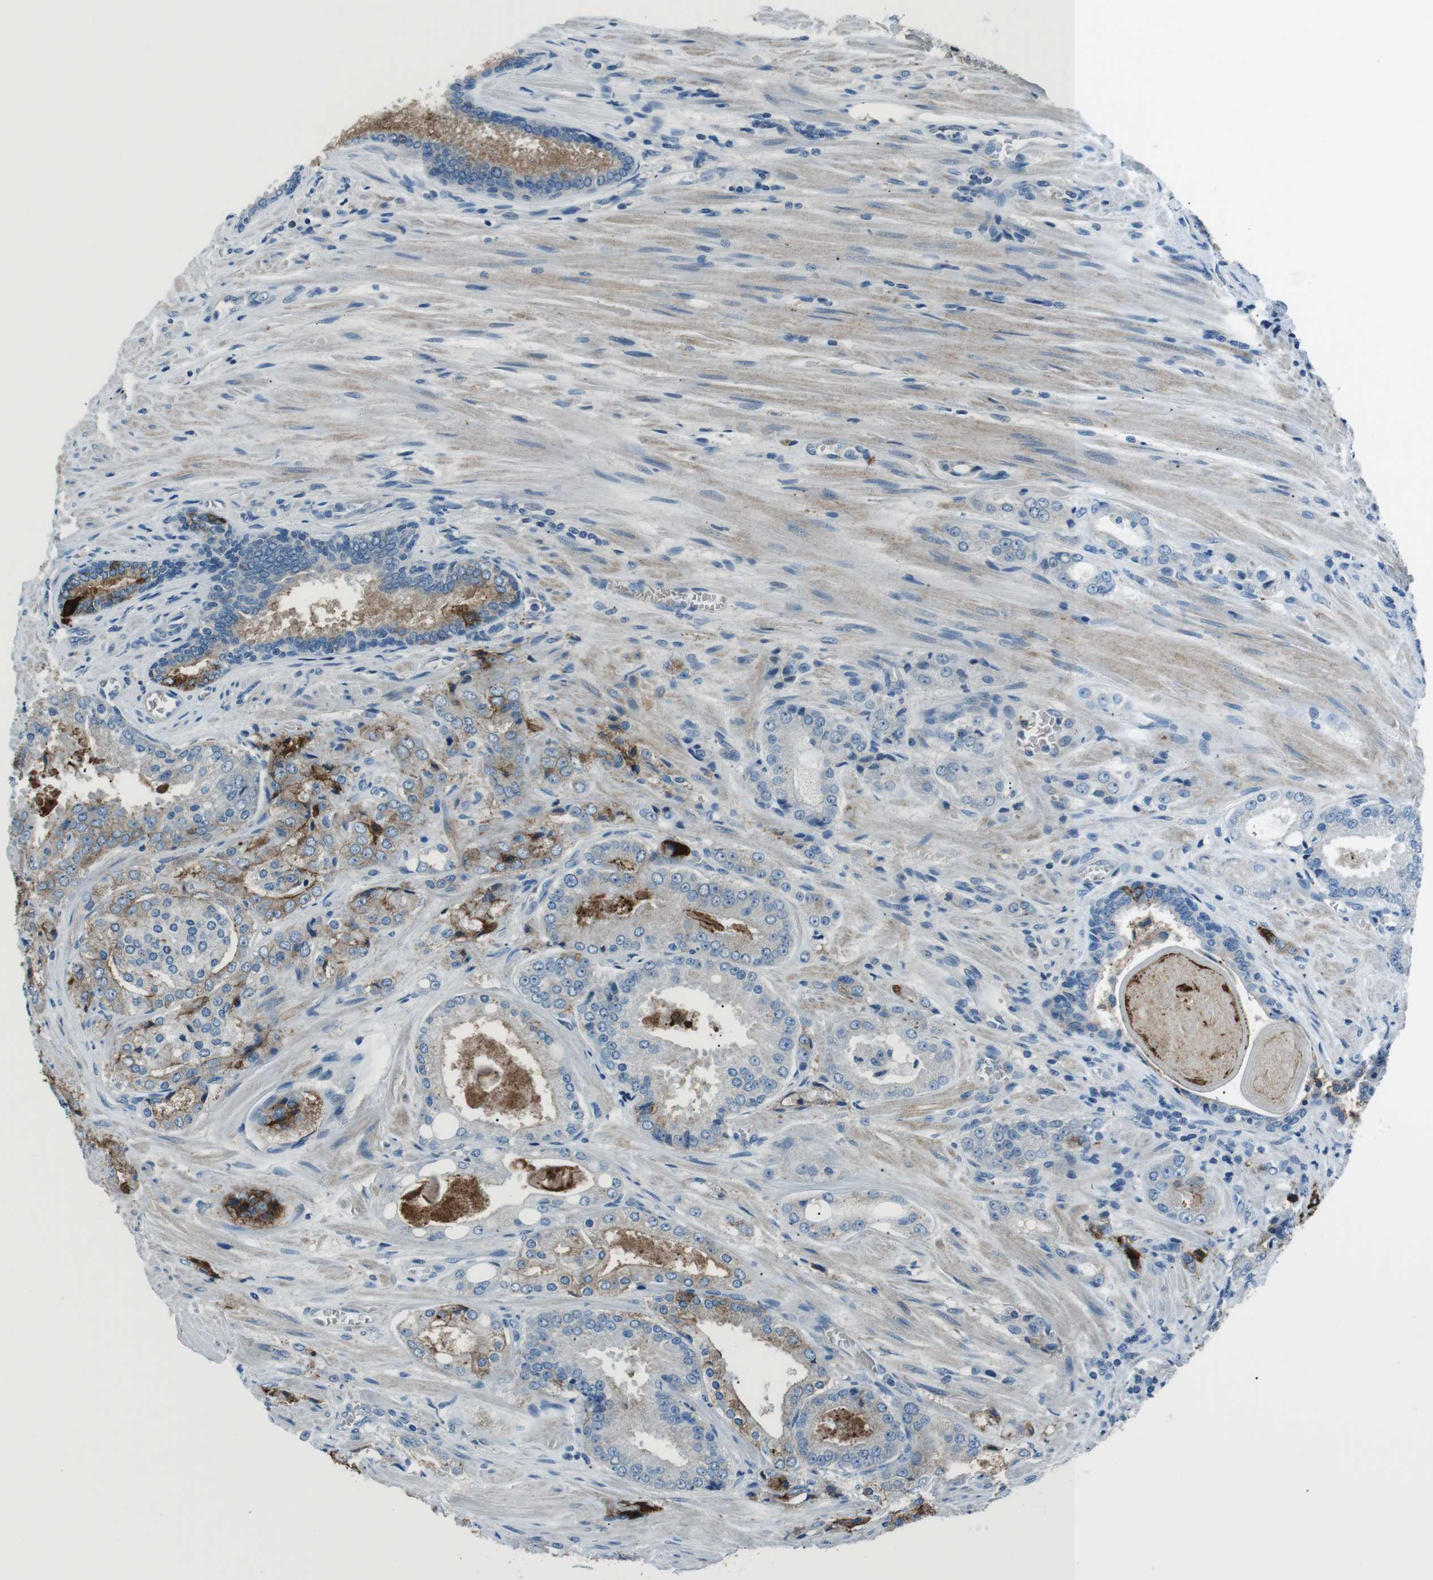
{"staining": {"intensity": "moderate", "quantity": "25%-75%", "location": "cytoplasmic/membranous"}, "tissue": "prostate cancer", "cell_type": "Tumor cells", "image_type": "cancer", "snomed": [{"axis": "morphology", "description": "Adenocarcinoma, High grade"}, {"axis": "topography", "description": "Prostate"}], "caption": "Protein staining by immunohistochemistry (IHC) shows moderate cytoplasmic/membranous staining in approximately 25%-75% of tumor cells in prostate cancer.", "gene": "ST6GAL1", "patient": {"sex": "male", "age": 65}}